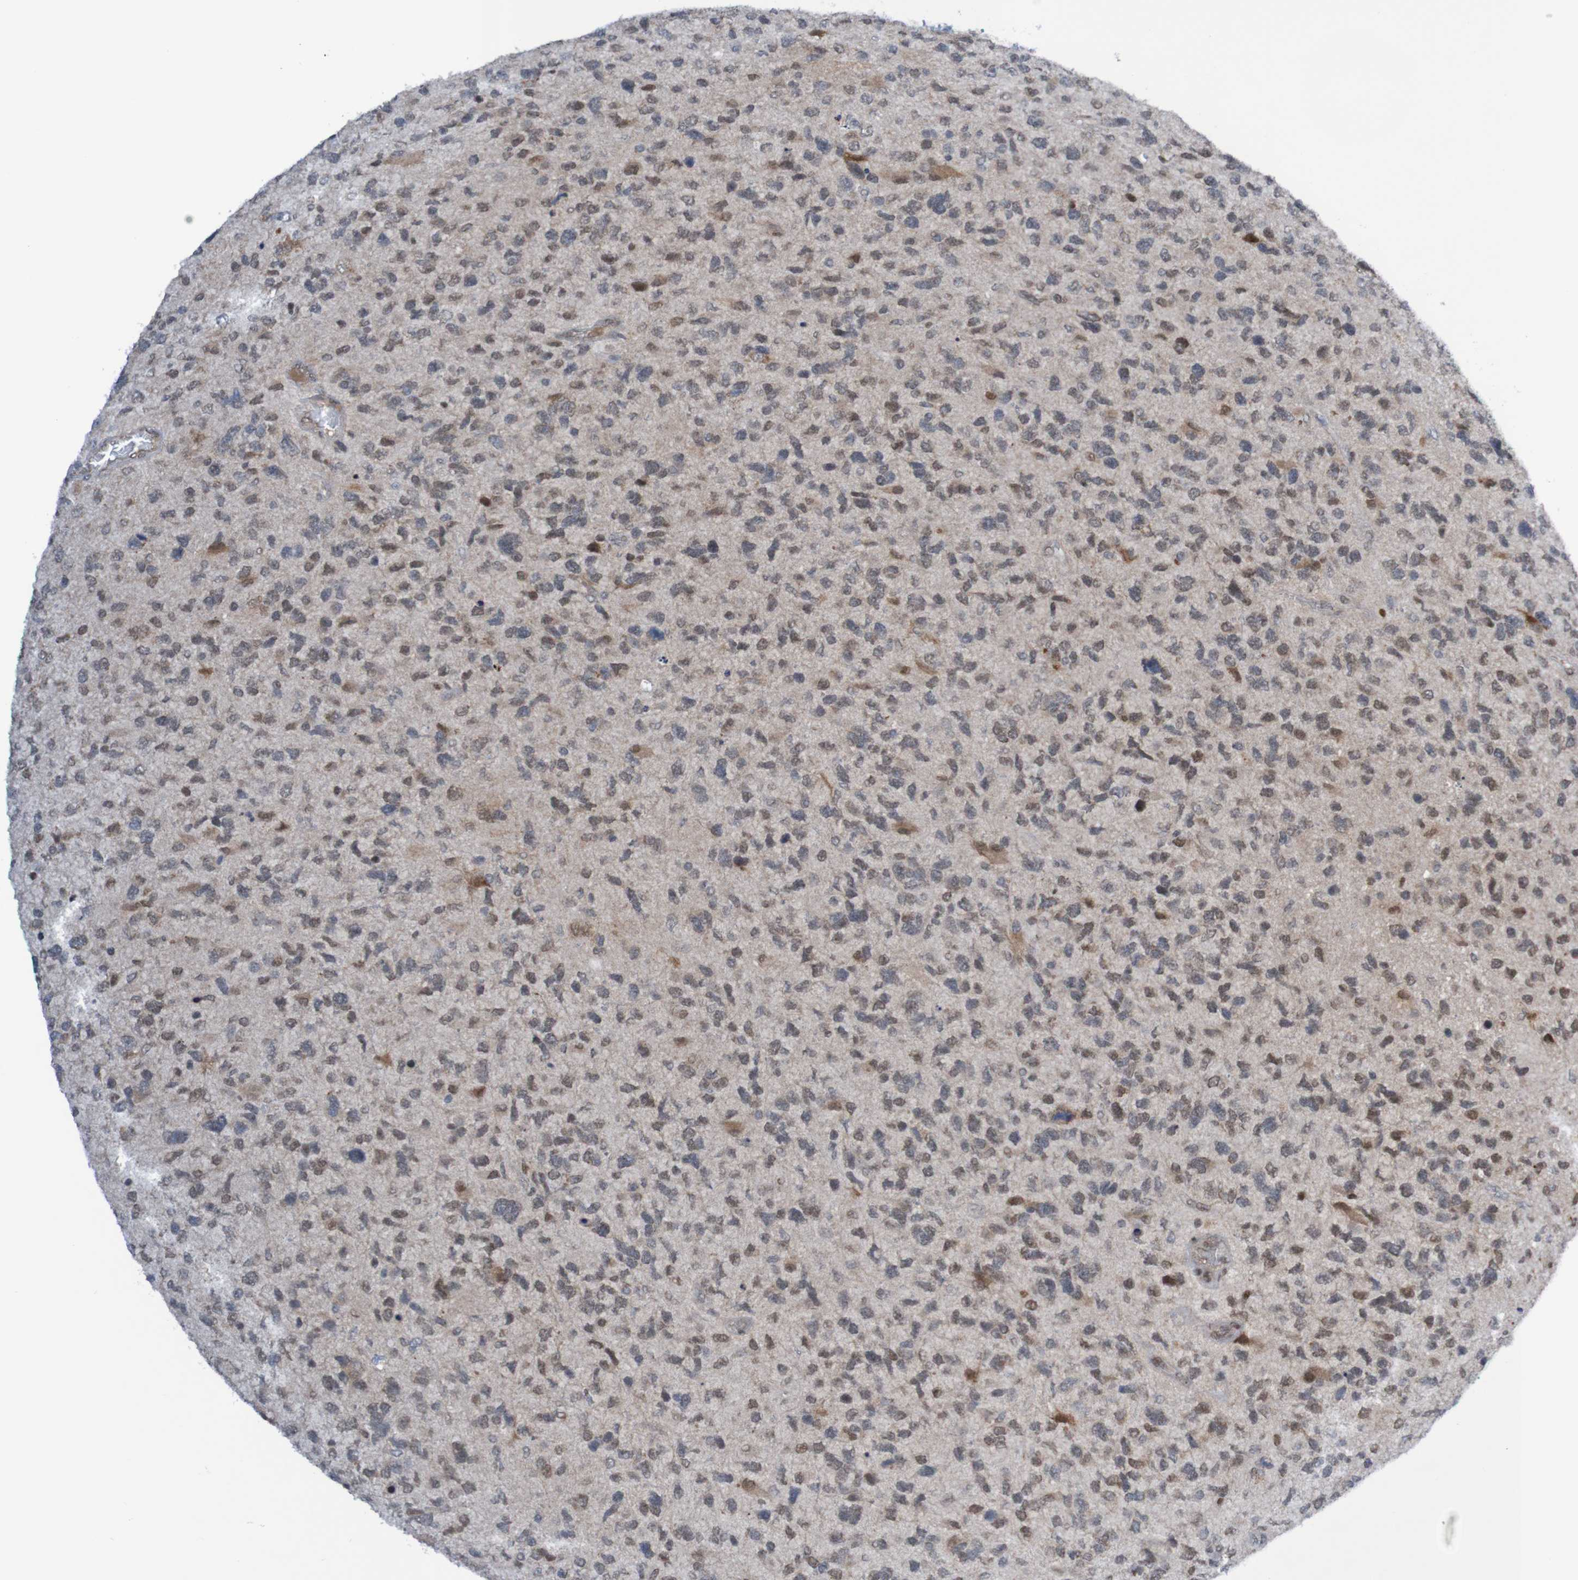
{"staining": {"intensity": "negative", "quantity": "none", "location": "none"}, "tissue": "glioma", "cell_type": "Tumor cells", "image_type": "cancer", "snomed": [{"axis": "morphology", "description": "Glioma, malignant, High grade"}, {"axis": "topography", "description": "Brain"}], "caption": "Malignant glioma (high-grade) stained for a protein using immunohistochemistry (IHC) reveals no staining tumor cells.", "gene": "ITLN1", "patient": {"sex": "female", "age": 58}}